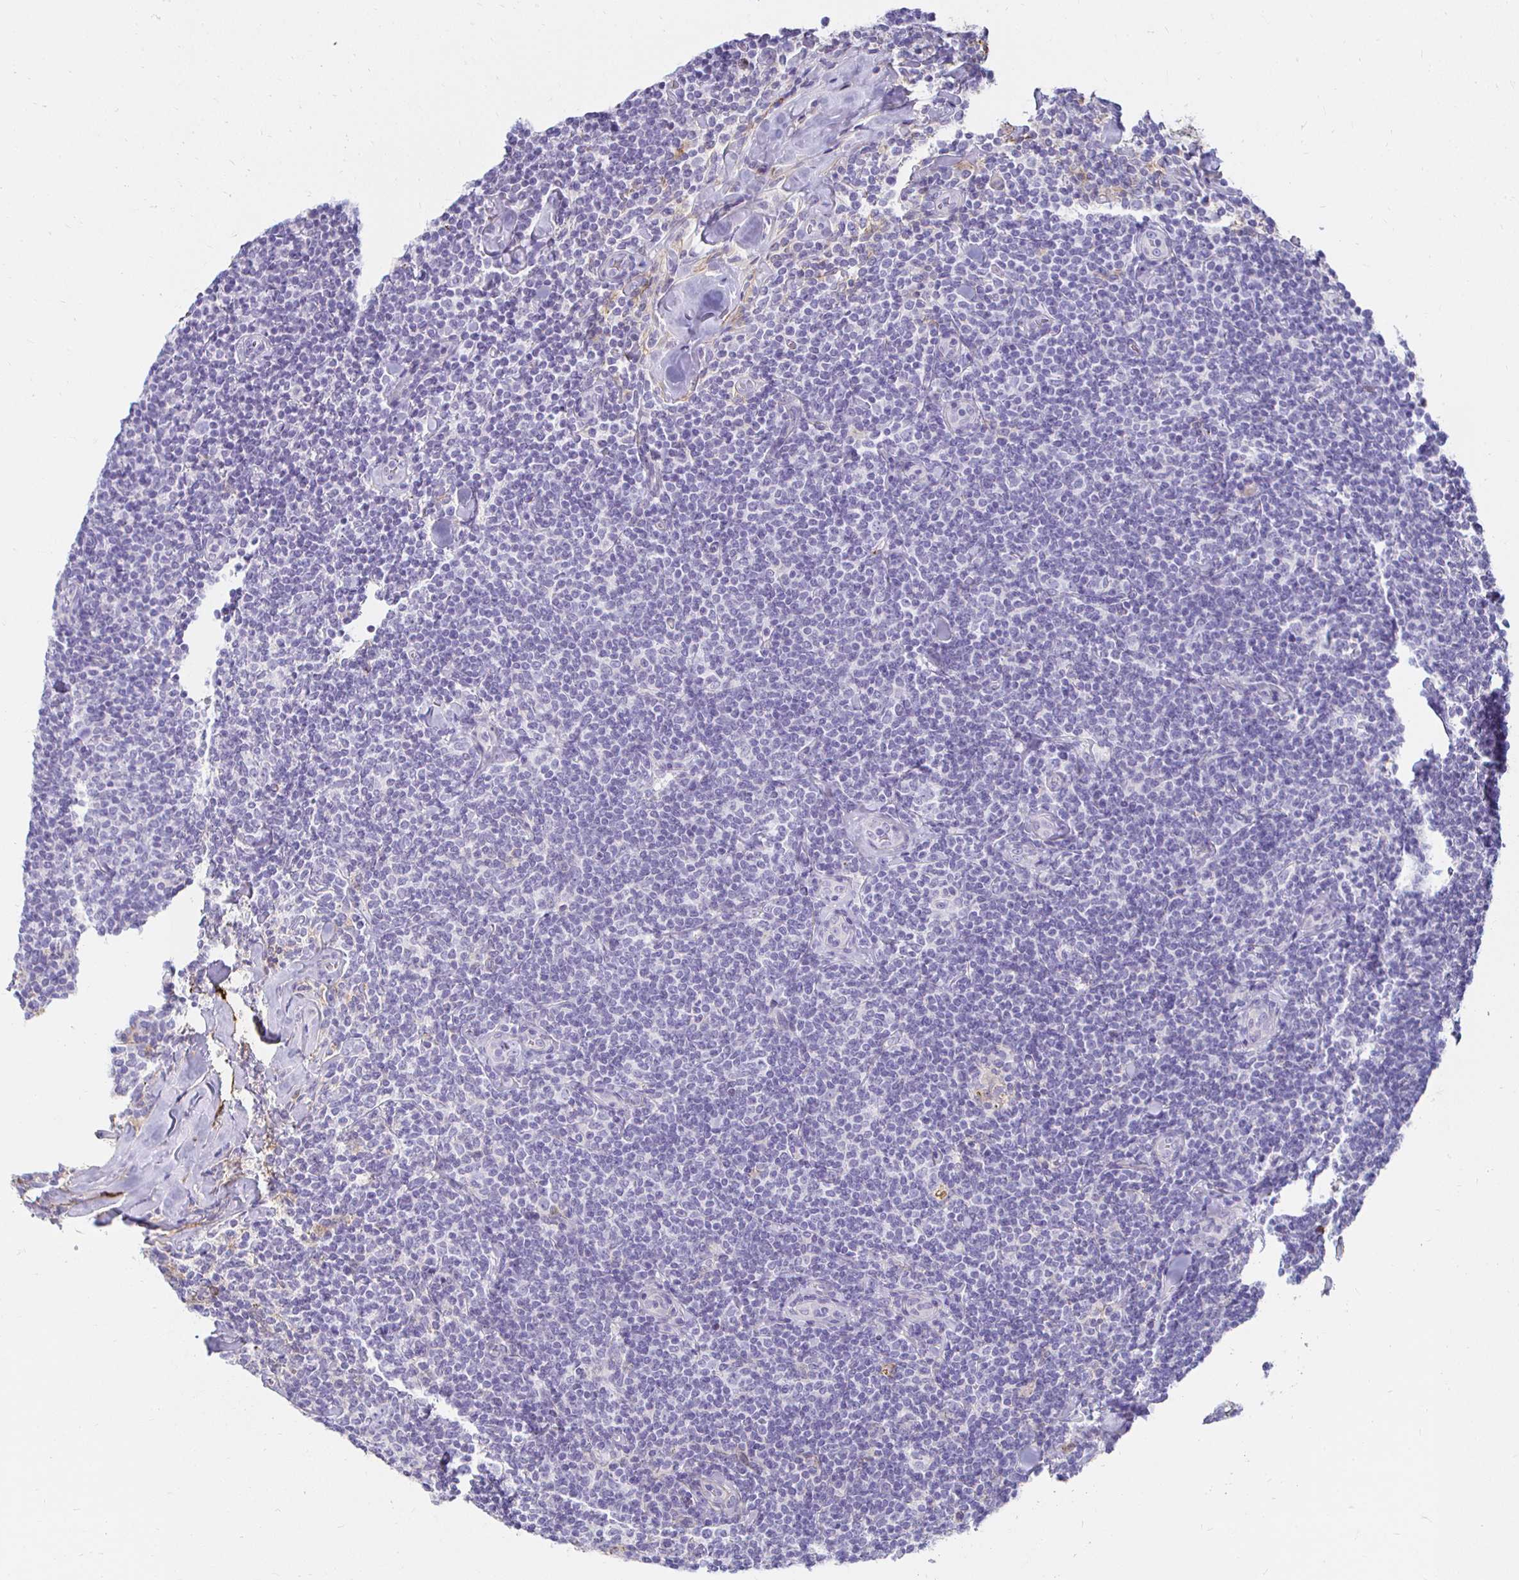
{"staining": {"intensity": "negative", "quantity": "none", "location": "none"}, "tissue": "lymphoma", "cell_type": "Tumor cells", "image_type": "cancer", "snomed": [{"axis": "morphology", "description": "Malignant lymphoma, non-Hodgkin's type, Low grade"}, {"axis": "topography", "description": "Lymph node"}], "caption": "Human lymphoma stained for a protein using IHC demonstrates no positivity in tumor cells.", "gene": "TAS1R3", "patient": {"sex": "female", "age": 56}}